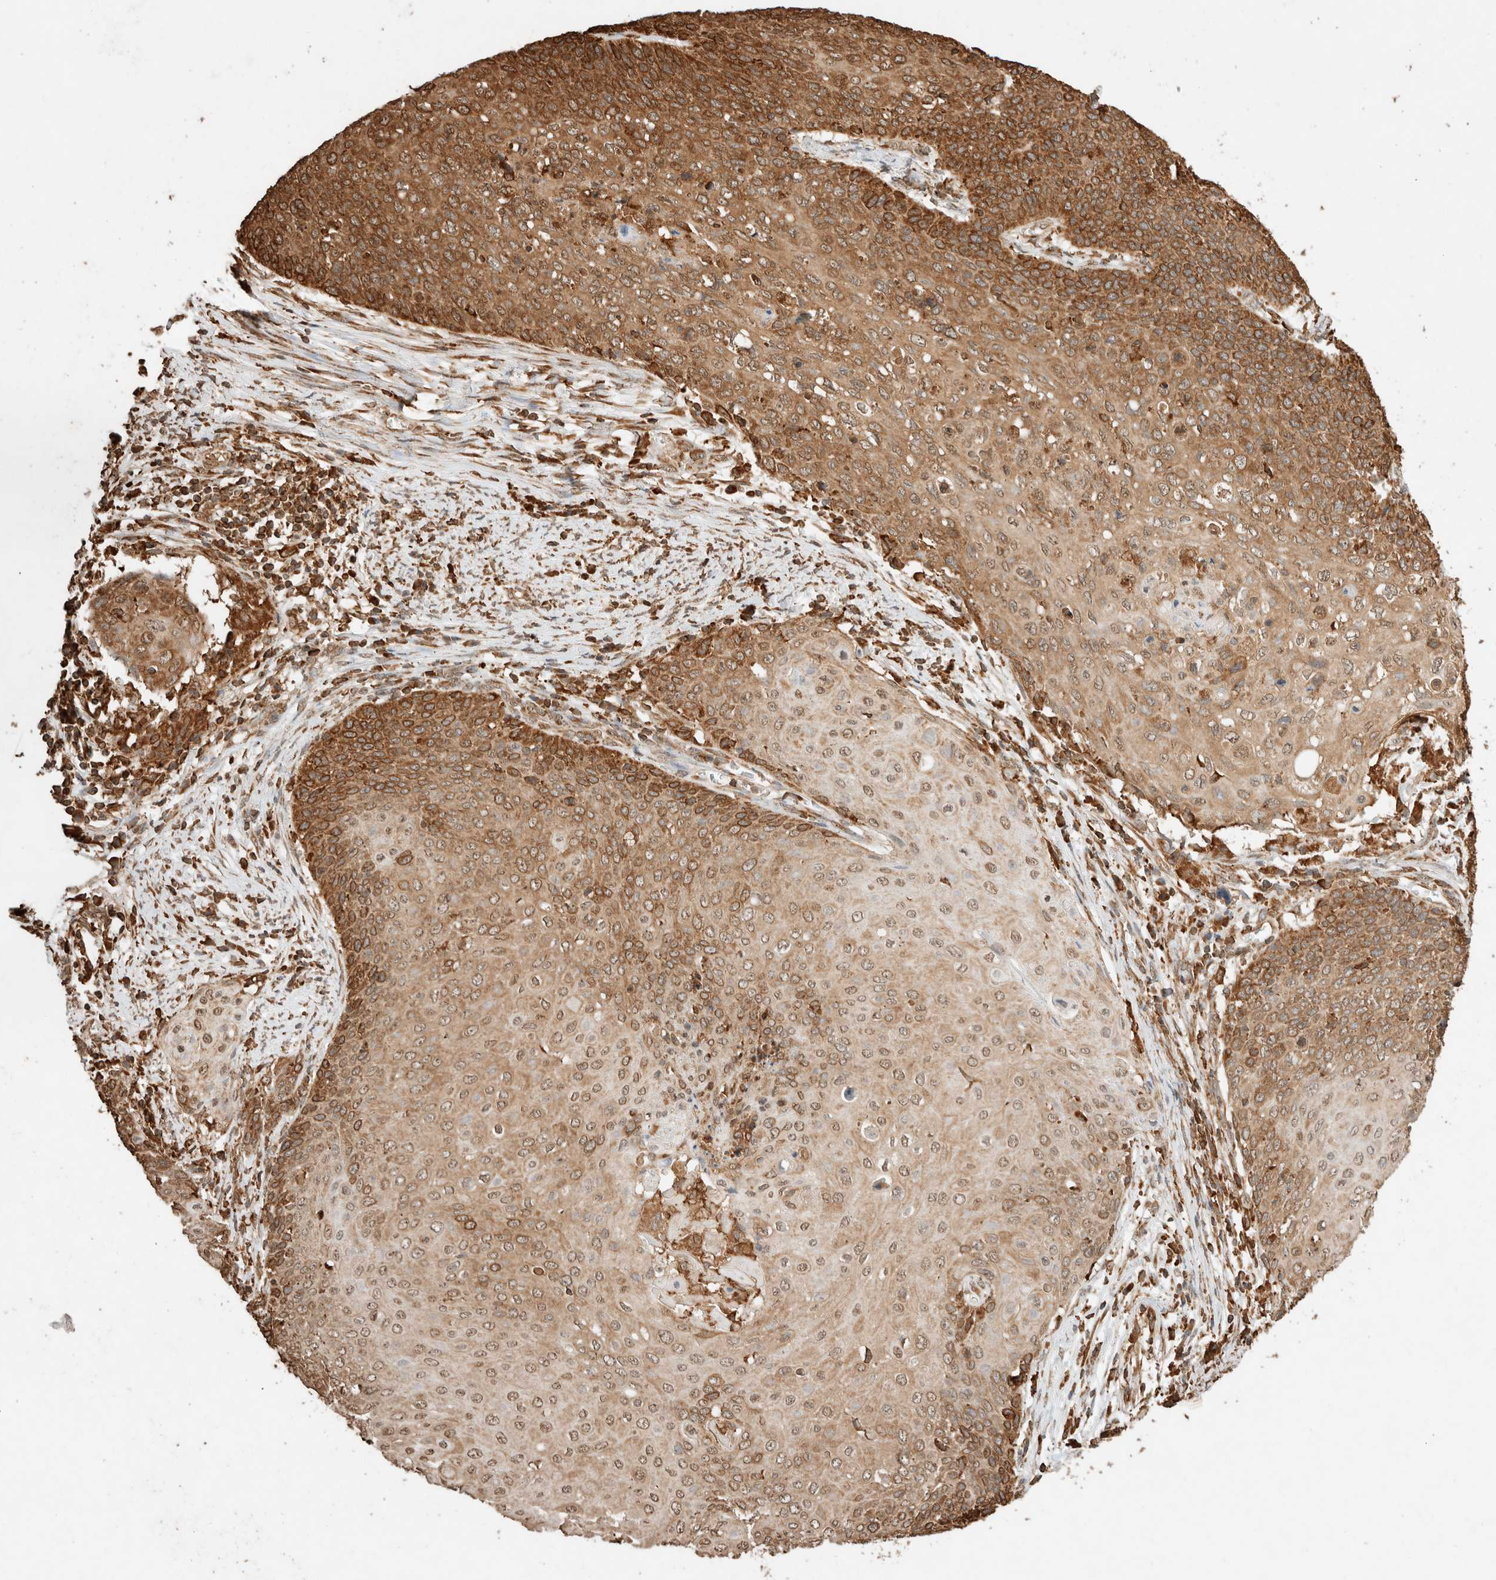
{"staining": {"intensity": "strong", "quantity": "25%-75%", "location": "cytoplasmic/membranous,nuclear"}, "tissue": "cervical cancer", "cell_type": "Tumor cells", "image_type": "cancer", "snomed": [{"axis": "morphology", "description": "Squamous cell carcinoma, NOS"}, {"axis": "topography", "description": "Cervix"}], "caption": "An immunohistochemistry (IHC) photomicrograph of neoplastic tissue is shown. Protein staining in brown highlights strong cytoplasmic/membranous and nuclear positivity in squamous cell carcinoma (cervical) within tumor cells.", "gene": "ERAP1", "patient": {"sex": "female", "age": 39}}